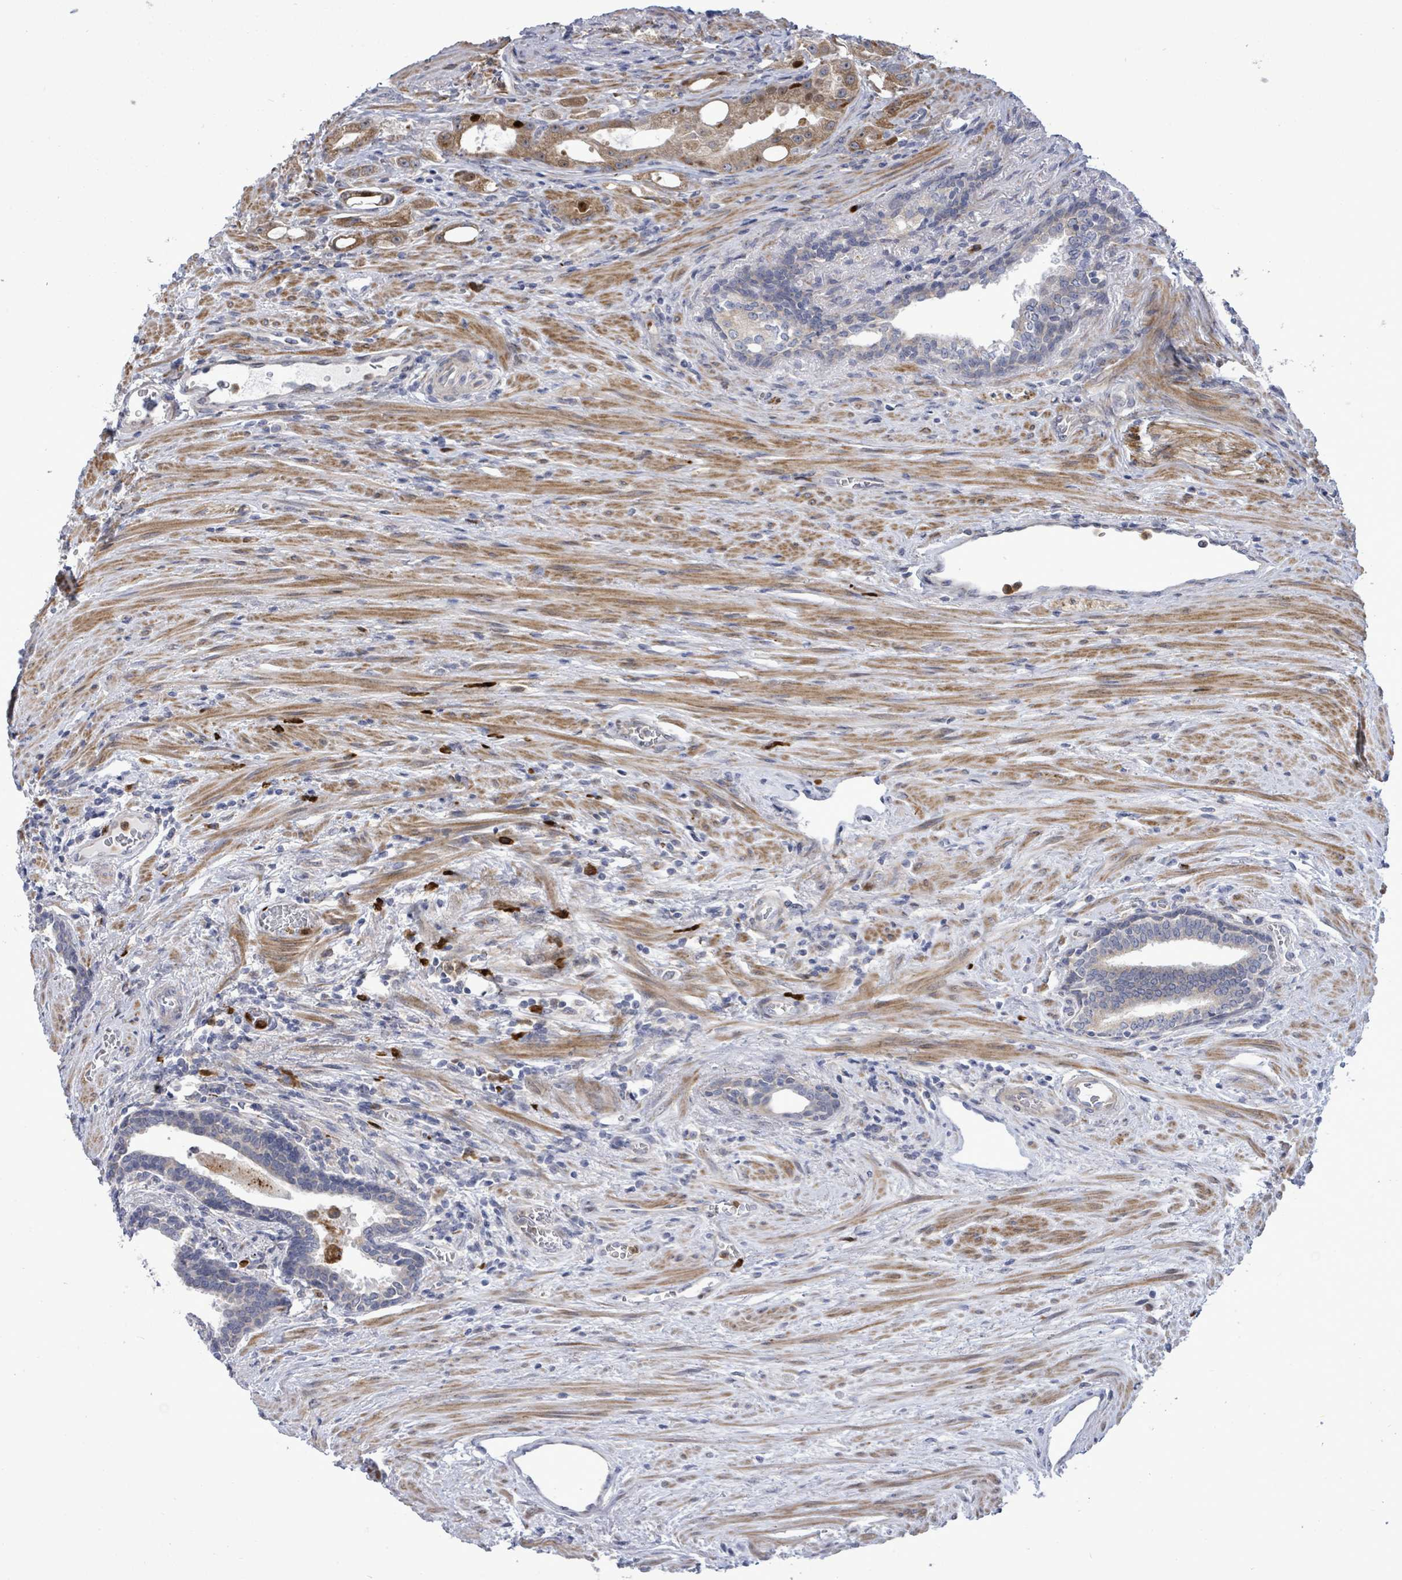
{"staining": {"intensity": "moderate", "quantity": "25%-75%", "location": "cytoplasmic/membranous"}, "tissue": "prostate cancer", "cell_type": "Tumor cells", "image_type": "cancer", "snomed": [{"axis": "morphology", "description": "Adenocarcinoma, High grade"}, {"axis": "topography", "description": "Prostate"}], "caption": "Immunohistochemistry (IHC) of human high-grade adenocarcinoma (prostate) reveals medium levels of moderate cytoplasmic/membranous staining in about 25%-75% of tumor cells. (DAB (3,3'-diaminobenzidine) IHC with brightfield microscopy, high magnification).", "gene": "SAR1A", "patient": {"sex": "male", "age": 69}}